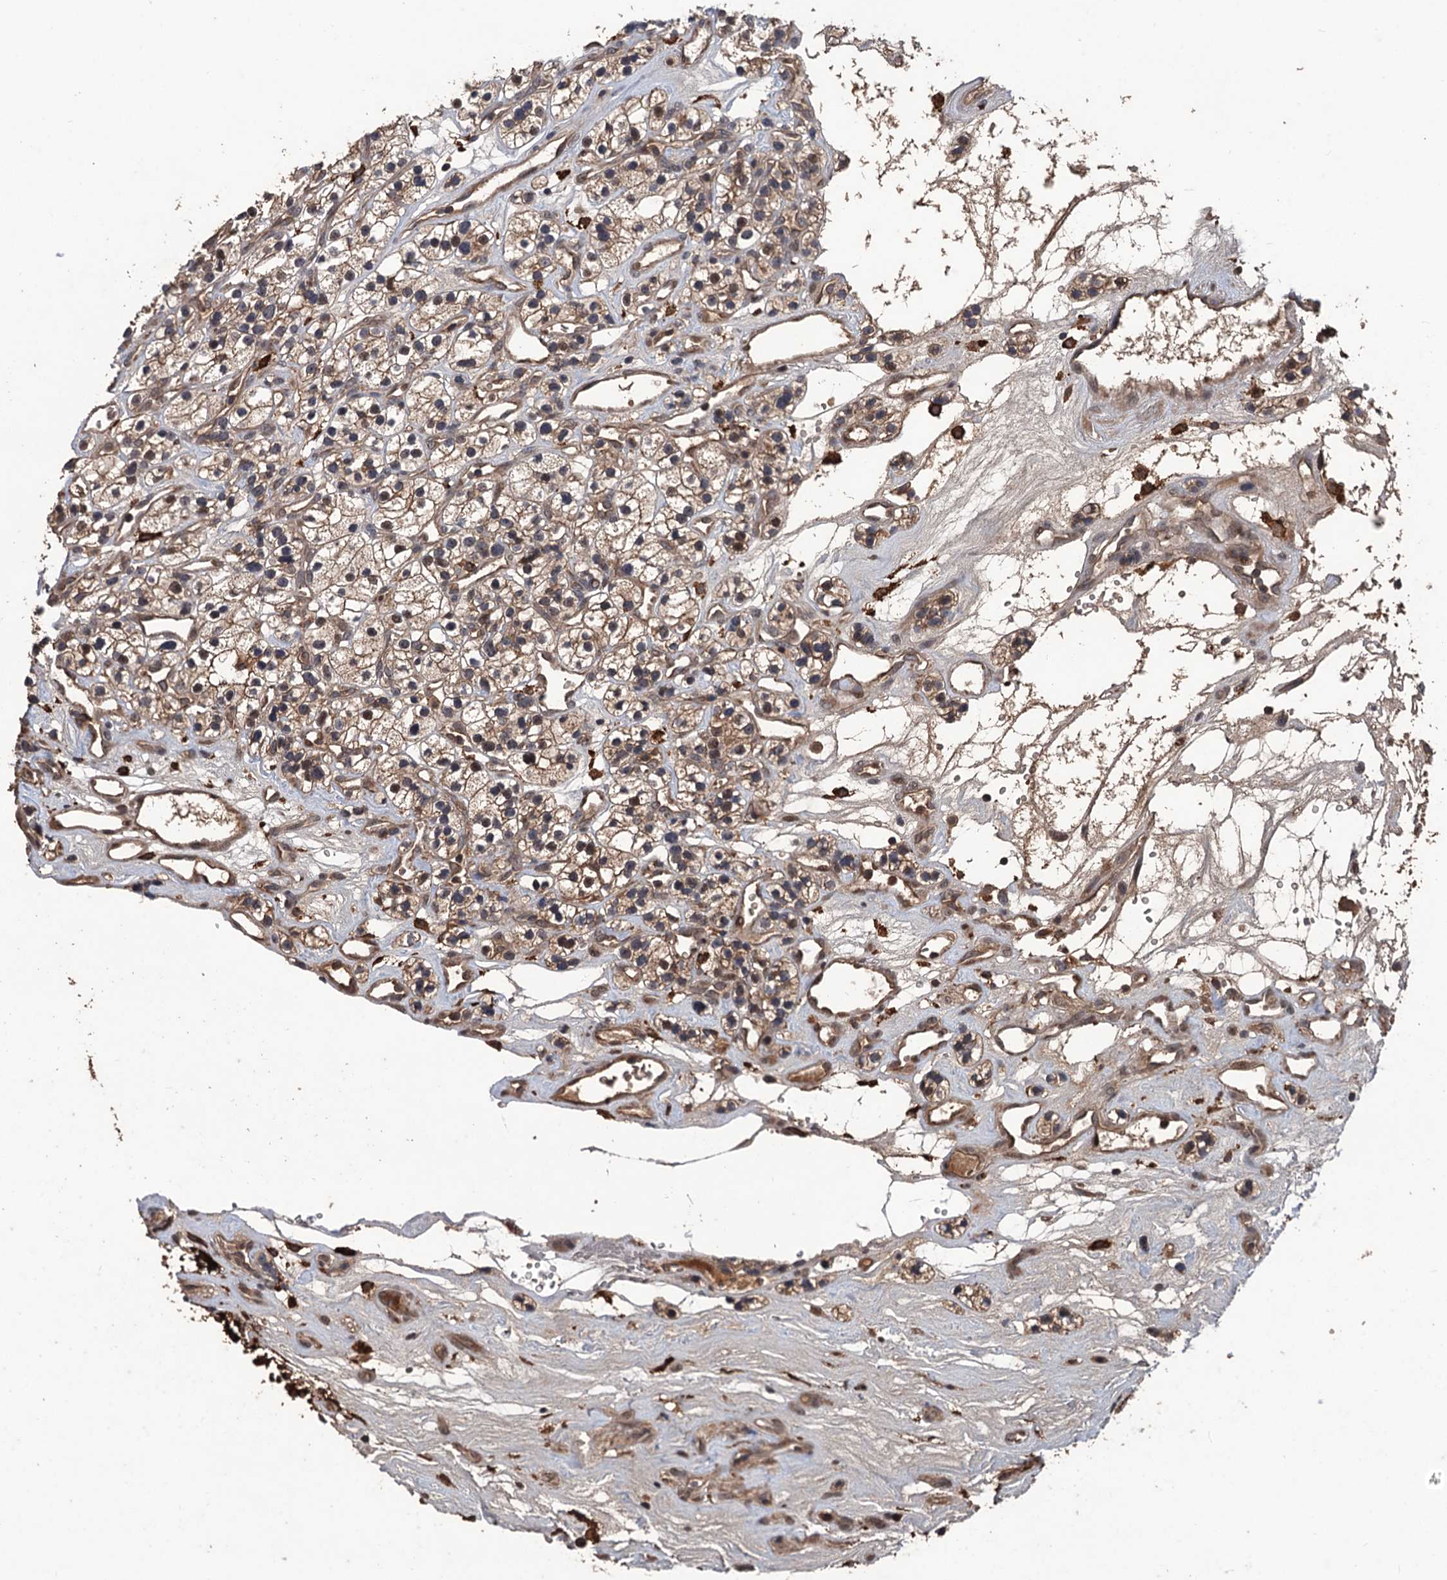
{"staining": {"intensity": "weak", "quantity": "25%-75%", "location": "cytoplasmic/membranous"}, "tissue": "renal cancer", "cell_type": "Tumor cells", "image_type": "cancer", "snomed": [{"axis": "morphology", "description": "Adenocarcinoma, NOS"}, {"axis": "topography", "description": "Kidney"}], "caption": "Immunohistochemistry image of human renal cancer stained for a protein (brown), which shows low levels of weak cytoplasmic/membranous staining in approximately 25%-75% of tumor cells.", "gene": "ZNF438", "patient": {"sex": "female", "age": 57}}